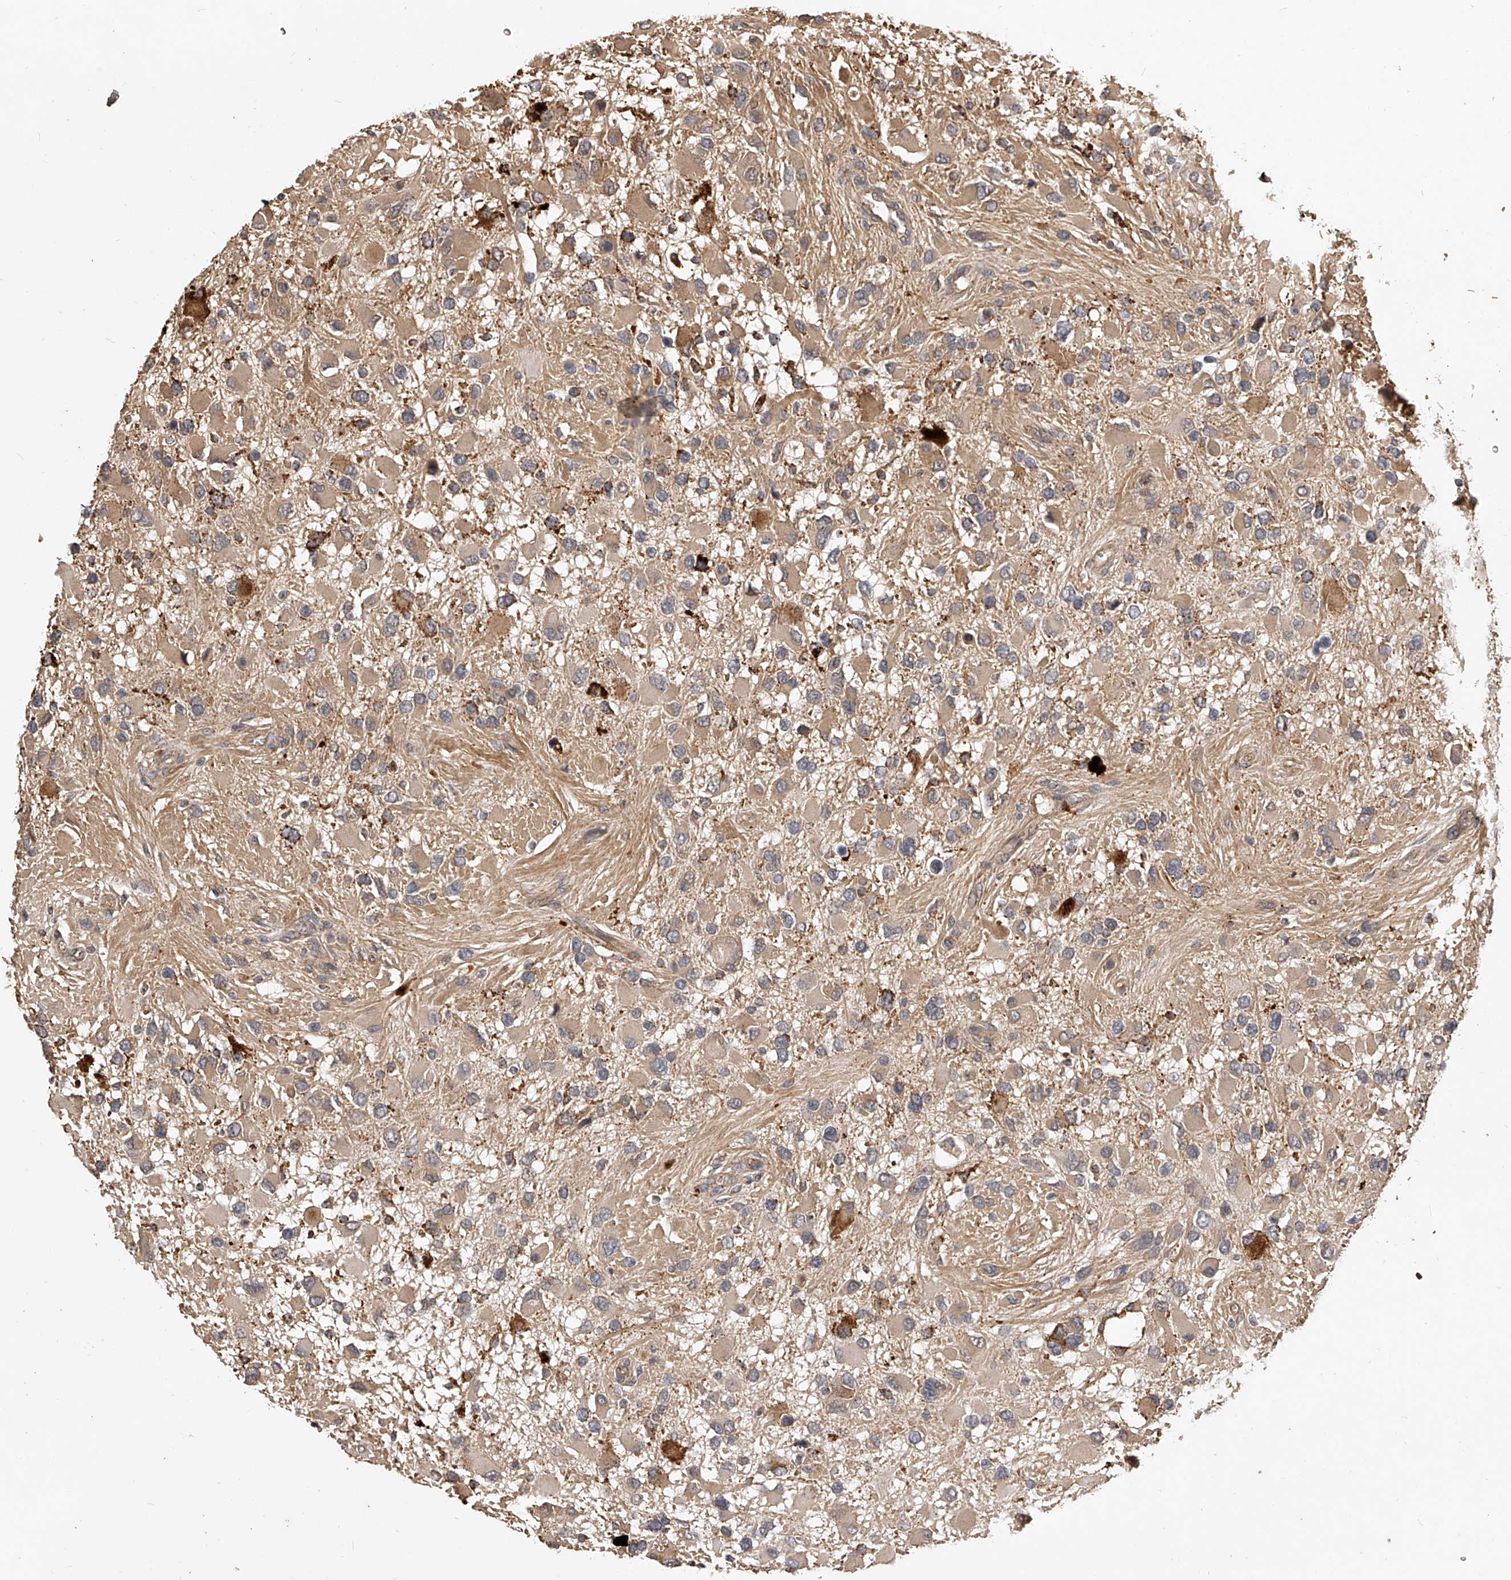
{"staining": {"intensity": "weak", "quantity": "25%-75%", "location": "cytoplasmic/membranous"}, "tissue": "glioma", "cell_type": "Tumor cells", "image_type": "cancer", "snomed": [{"axis": "morphology", "description": "Glioma, malignant, High grade"}, {"axis": "topography", "description": "Brain"}], "caption": "Human glioma stained with a brown dye demonstrates weak cytoplasmic/membranous positive positivity in approximately 25%-75% of tumor cells.", "gene": "CFAP410", "patient": {"sex": "male", "age": 53}}